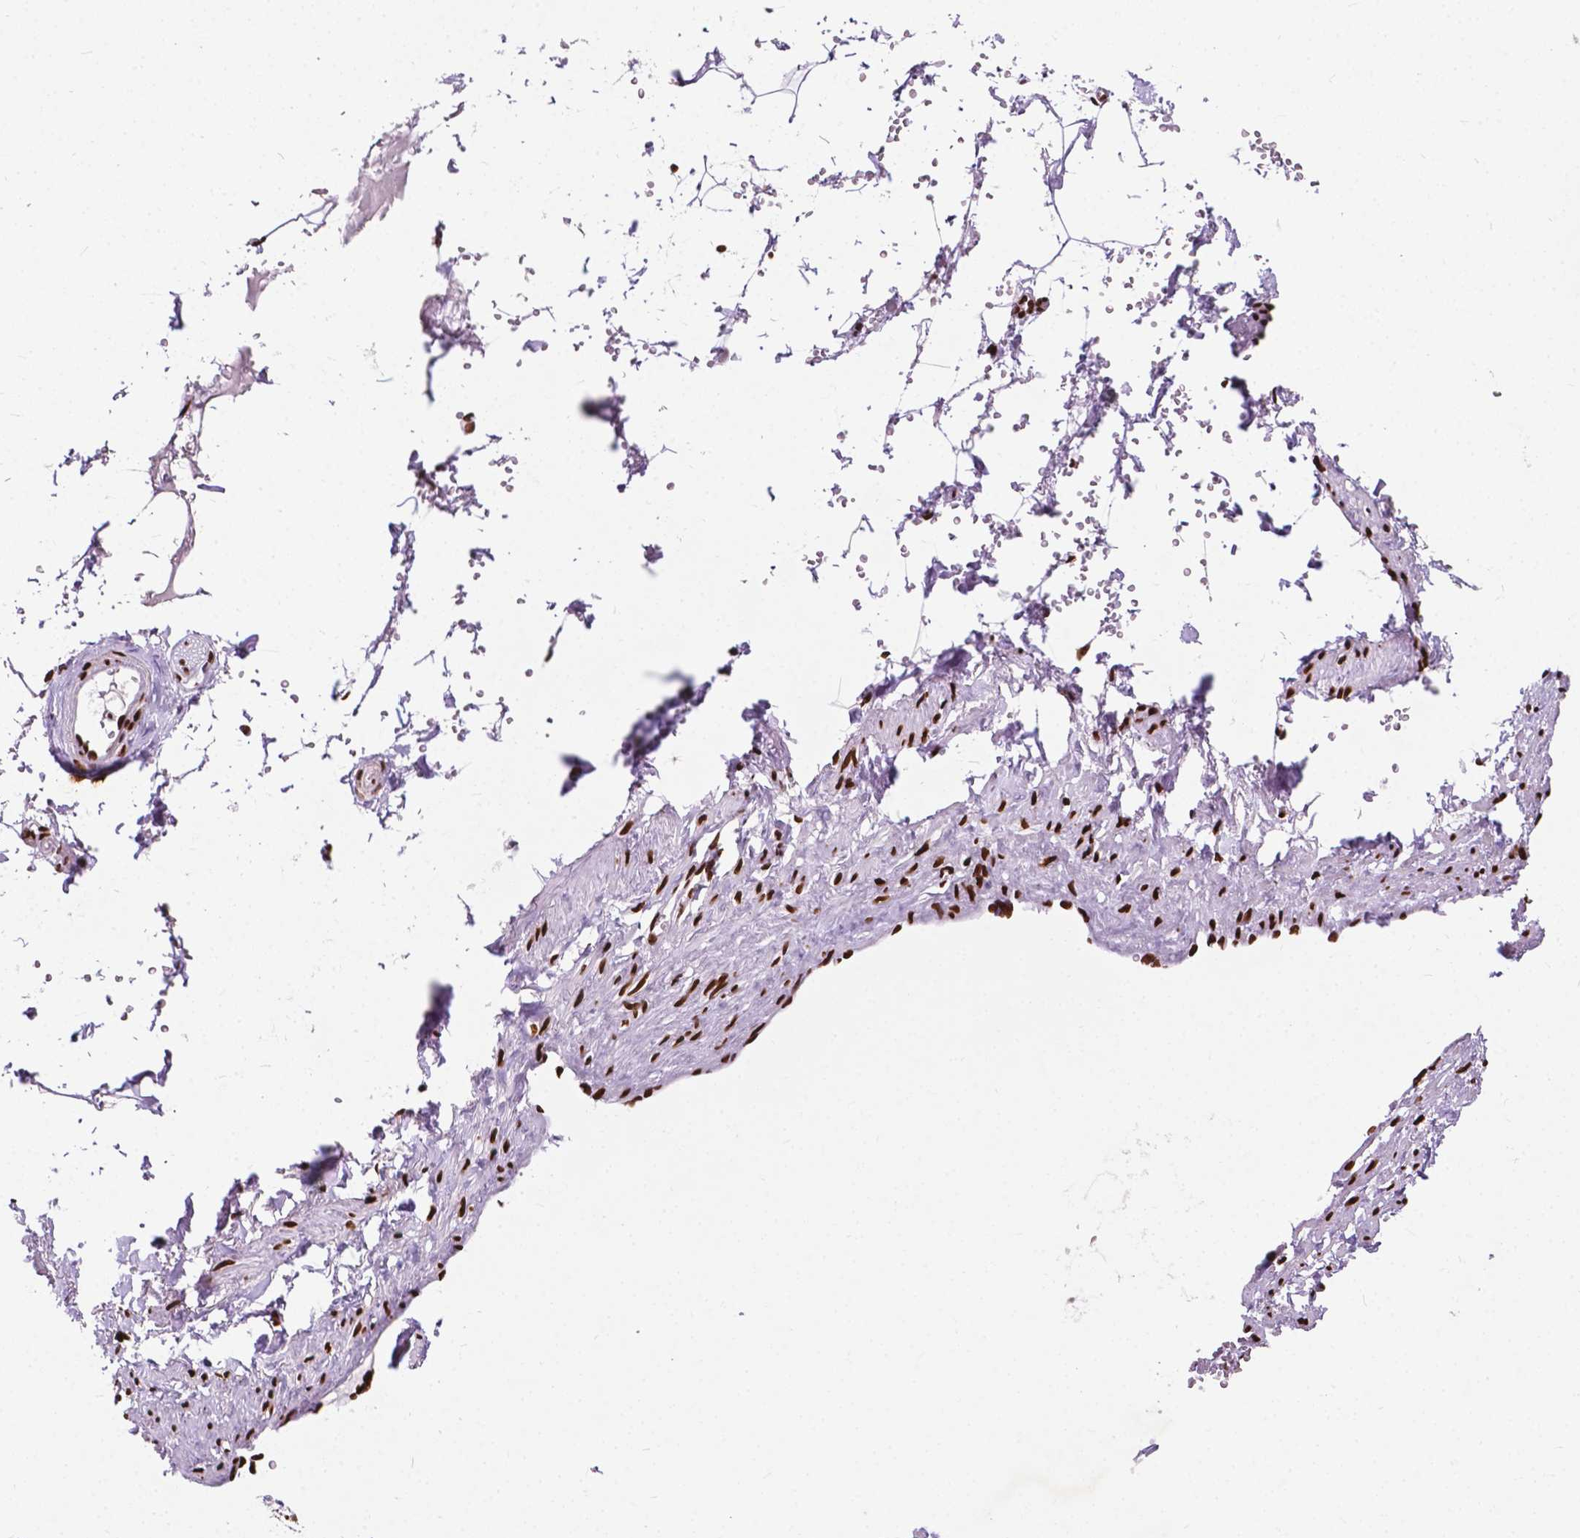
{"staining": {"intensity": "strong", "quantity": ">75%", "location": "nuclear"}, "tissue": "adipose tissue", "cell_type": "Adipocytes", "image_type": "normal", "snomed": [{"axis": "morphology", "description": "Normal tissue, NOS"}, {"axis": "topography", "description": "Prostate"}, {"axis": "topography", "description": "Peripheral nerve tissue"}], "caption": "Strong nuclear protein staining is appreciated in approximately >75% of adipocytes in adipose tissue.", "gene": "SMIM5", "patient": {"sex": "male", "age": 55}}